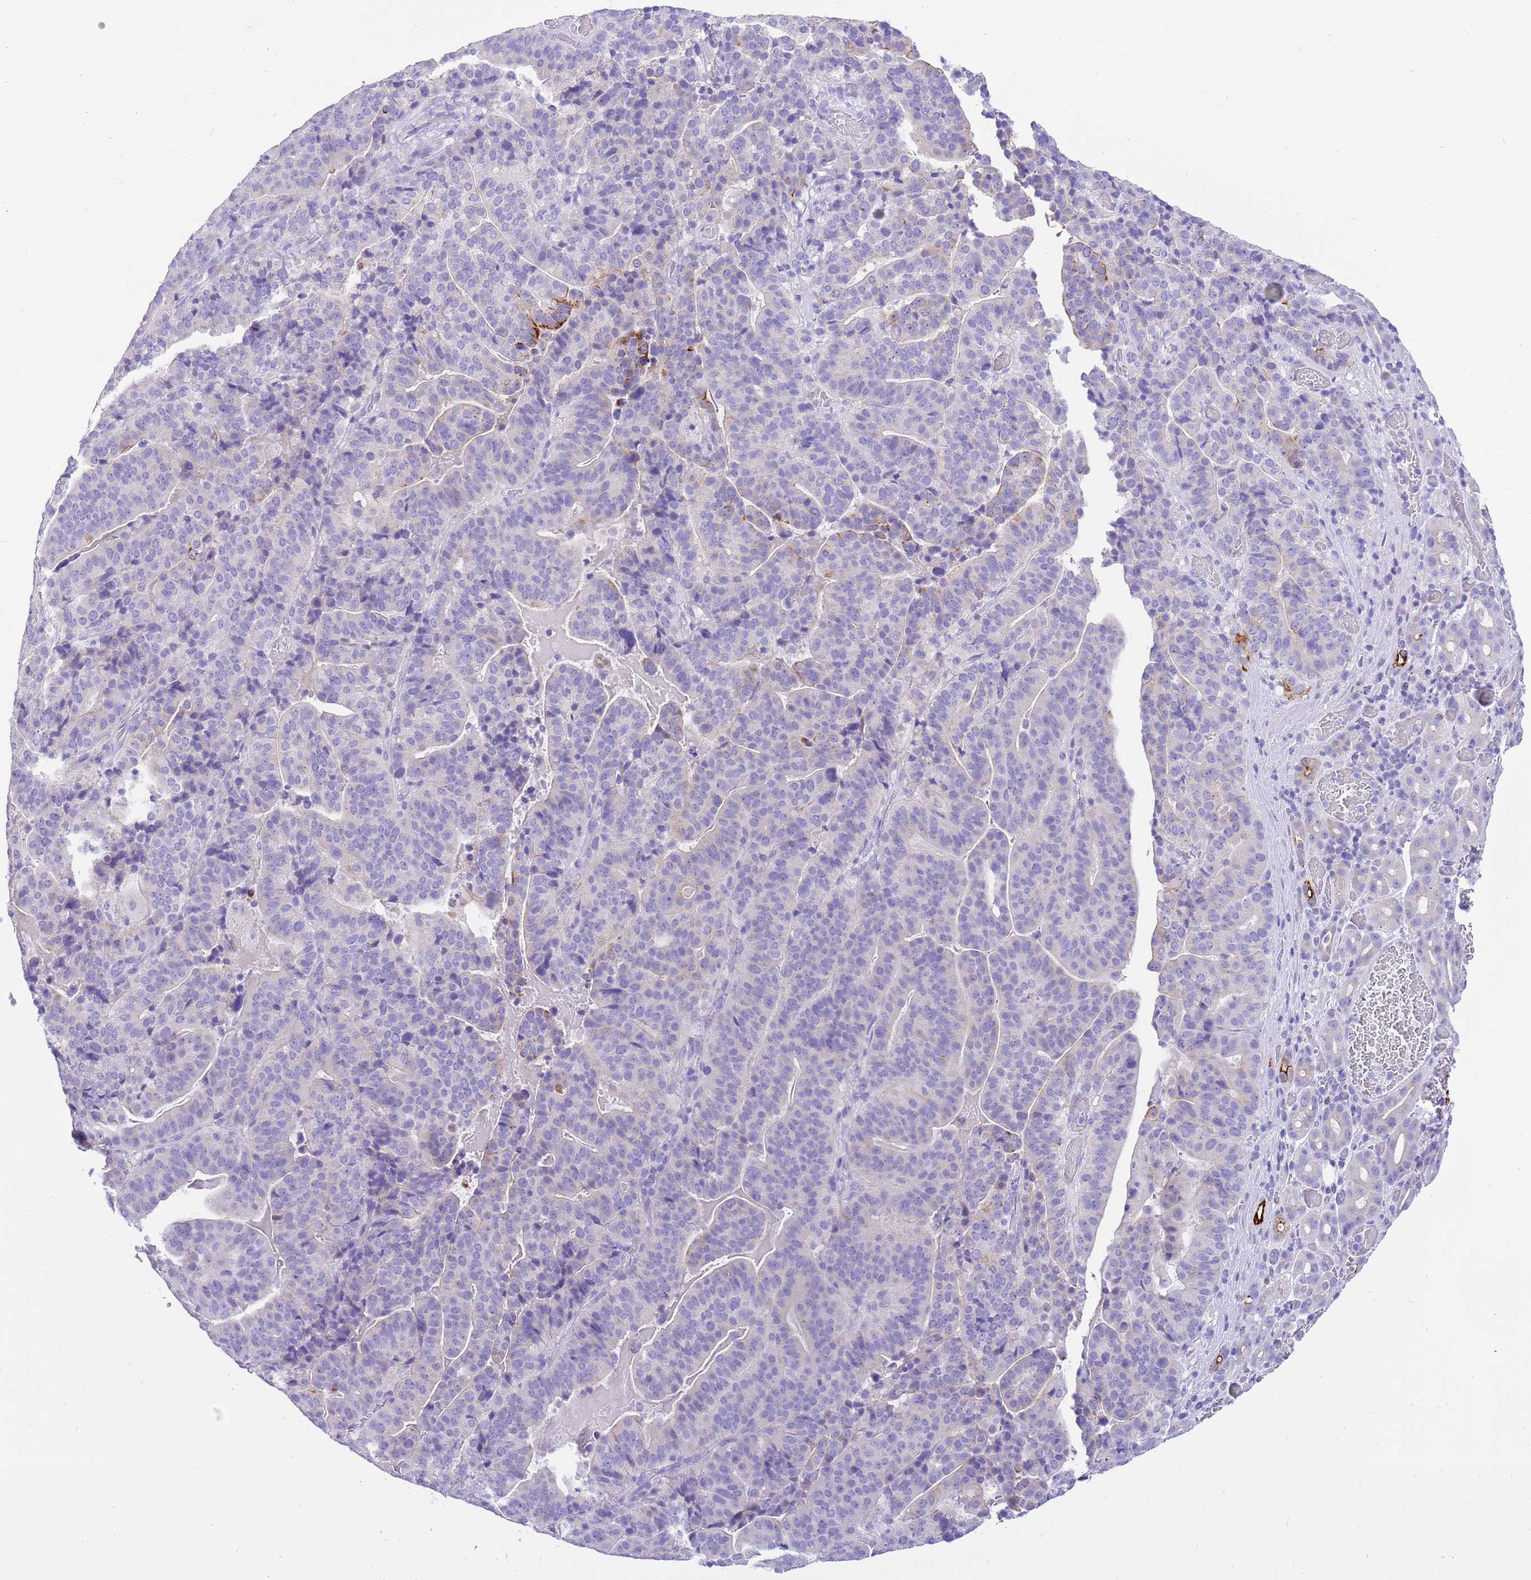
{"staining": {"intensity": "strong", "quantity": "<25%", "location": "cytoplasmic/membranous"}, "tissue": "stomach cancer", "cell_type": "Tumor cells", "image_type": "cancer", "snomed": [{"axis": "morphology", "description": "Adenocarcinoma, NOS"}, {"axis": "topography", "description": "Stomach"}], "caption": "Immunohistochemical staining of human stomach cancer shows medium levels of strong cytoplasmic/membranous protein expression in about <25% of tumor cells.", "gene": "R3HDM4", "patient": {"sex": "male", "age": 48}}